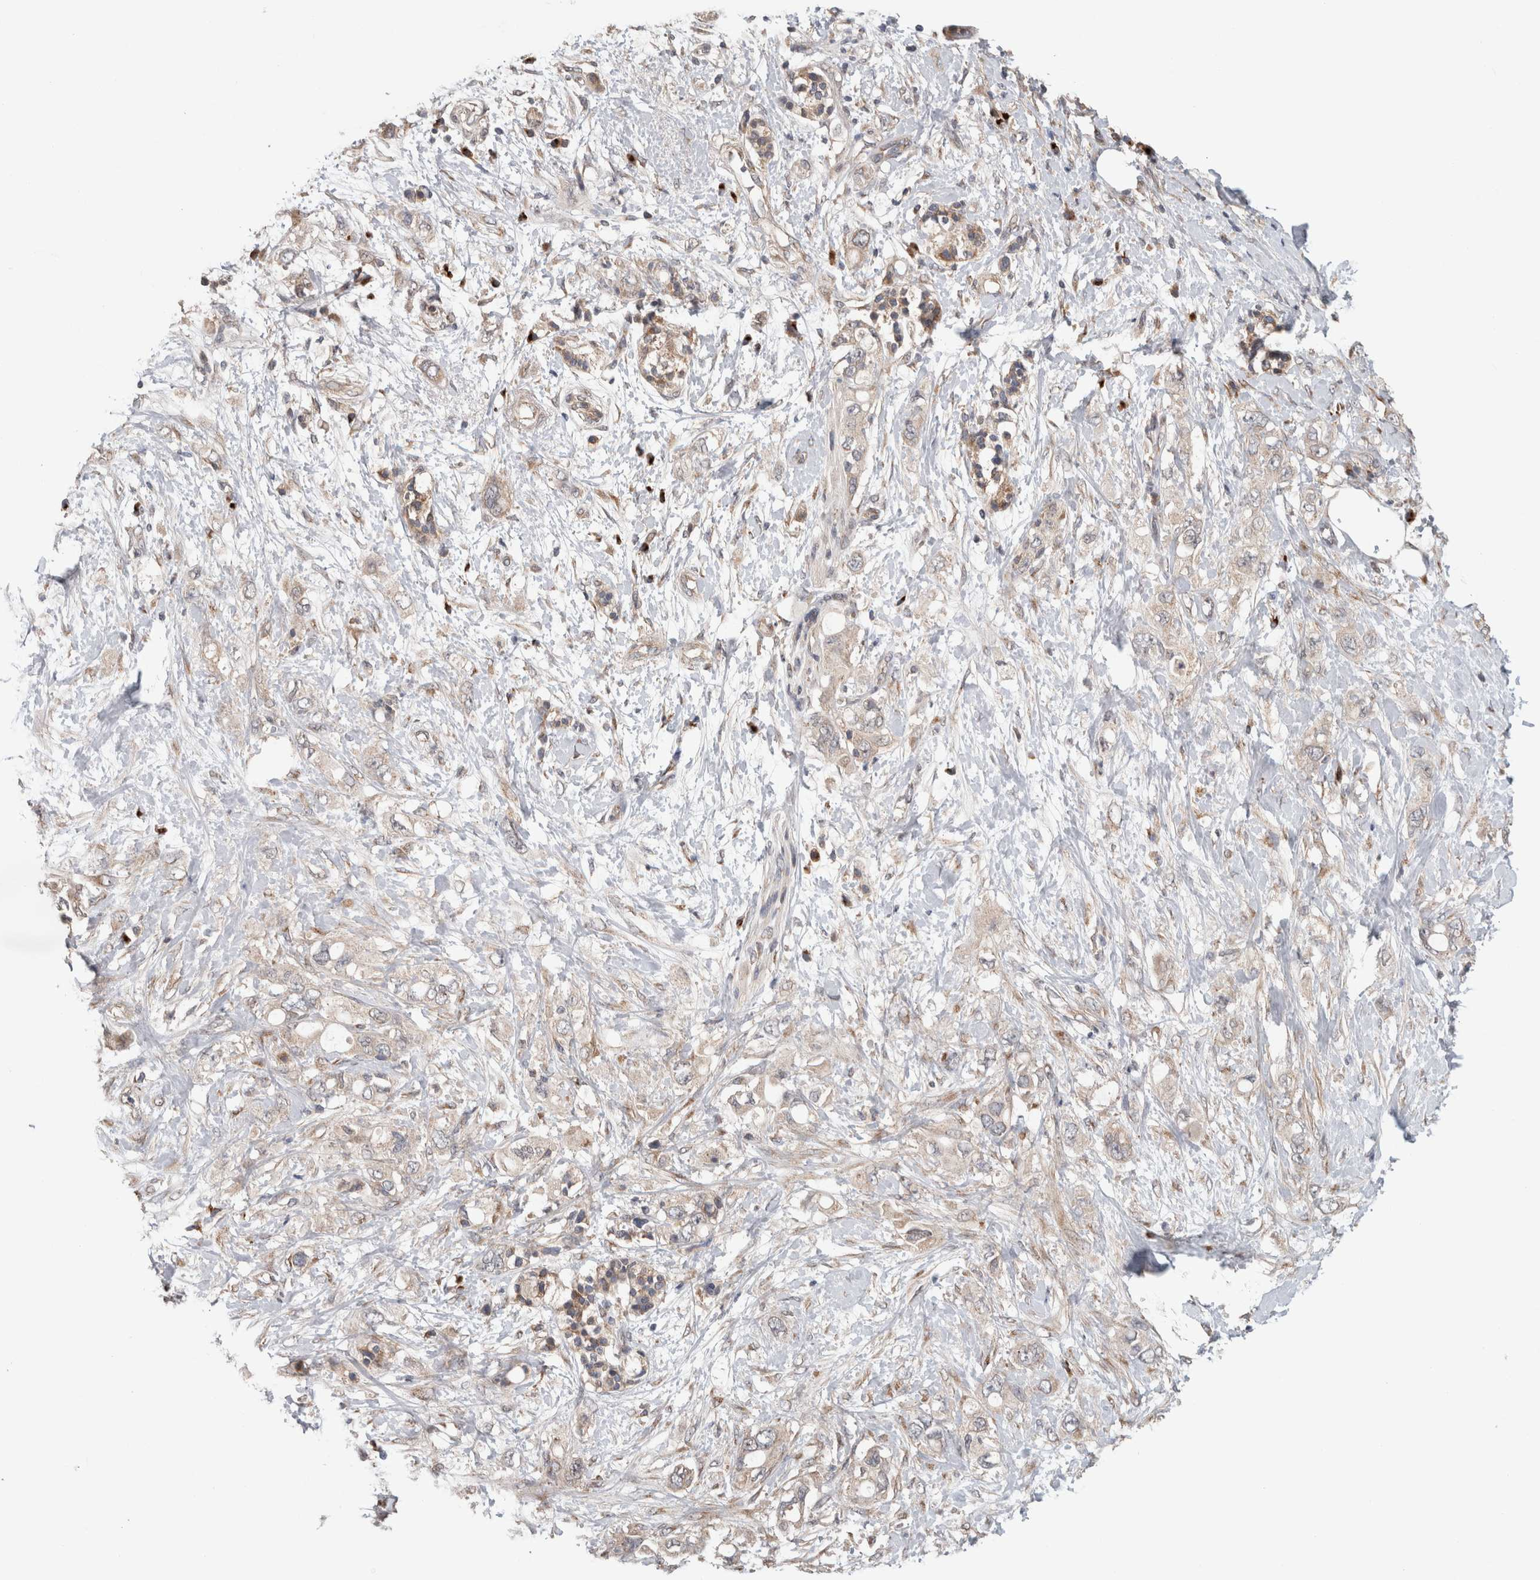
{"staining": {"intensity": "weak", "quantity": "25%-75%", "location": "cytoplasmic/membranous"}, "tissue": "pancreatic cancer", "cell_type": "Tumor cells", "image_type": "cancer", "snomed": [{"axis": "morphology", "description": "Adenocarcinoma, NOS"}, {"axis": "topography", "description": "Pancreas"}], "caption": "Pancreatic cancer (adenocarcinoma) stained with DAB immunohistochemistry (IHC) reveals low levels of weak cytoplasmic/membranous staining in approximately 25%-75% of tumor cells. Using DAB (brown) and hematoxylin (blue) stains, captured at high magnification using brightfield microscopy.", "gene": "TRIM5", "patient": {"sex": "female", "age": 56}}